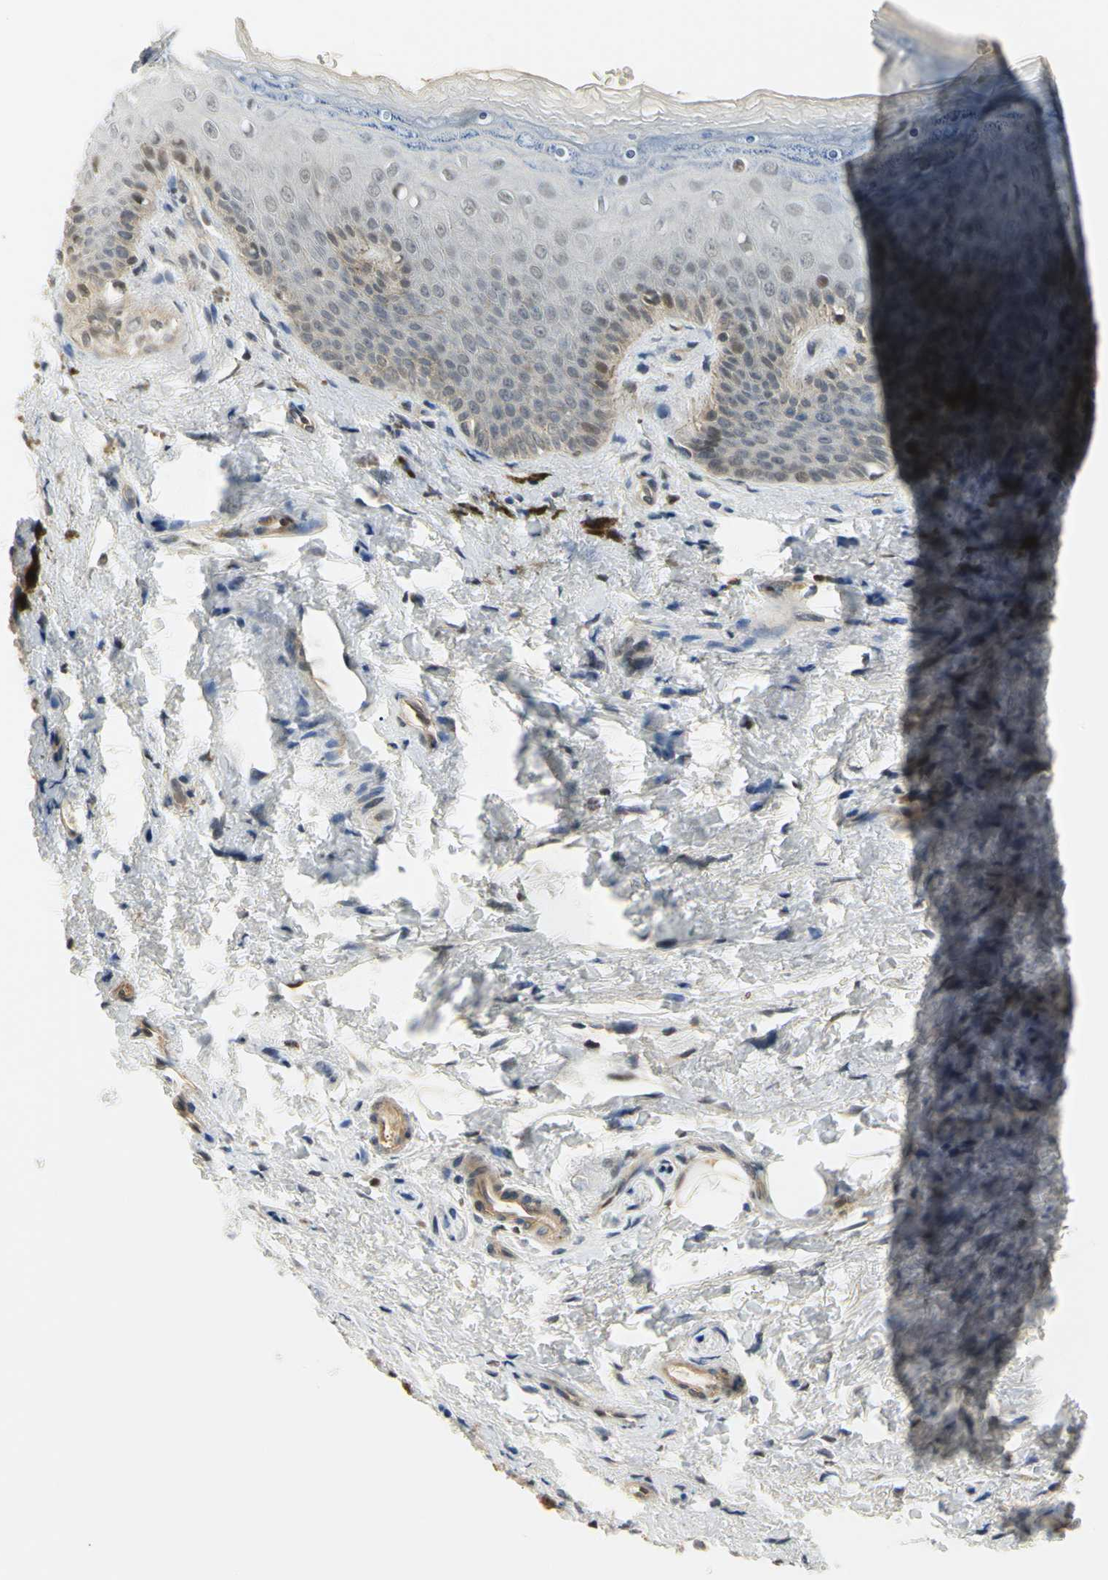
{"staining": {"intensity": "moderate", "quantity": "<25%", "location": "nuclear"}, "tissue": "skin", "cell_type": "Epidermal cells", "image_type": "normal", "snomed": [{"axis": "morphology", "description": "Normal tissue, NOS"}, {"axis": "topography", "description": "Anal"}], "caption": "The photomicrograph exhibits immunohistochemical staining of unremarkable skin. There is moderate nuclear staining is present in approximately <25% of epidermal cells.", "gene": "IMPG2", "patient": {"sex": "female", "age": 46}}